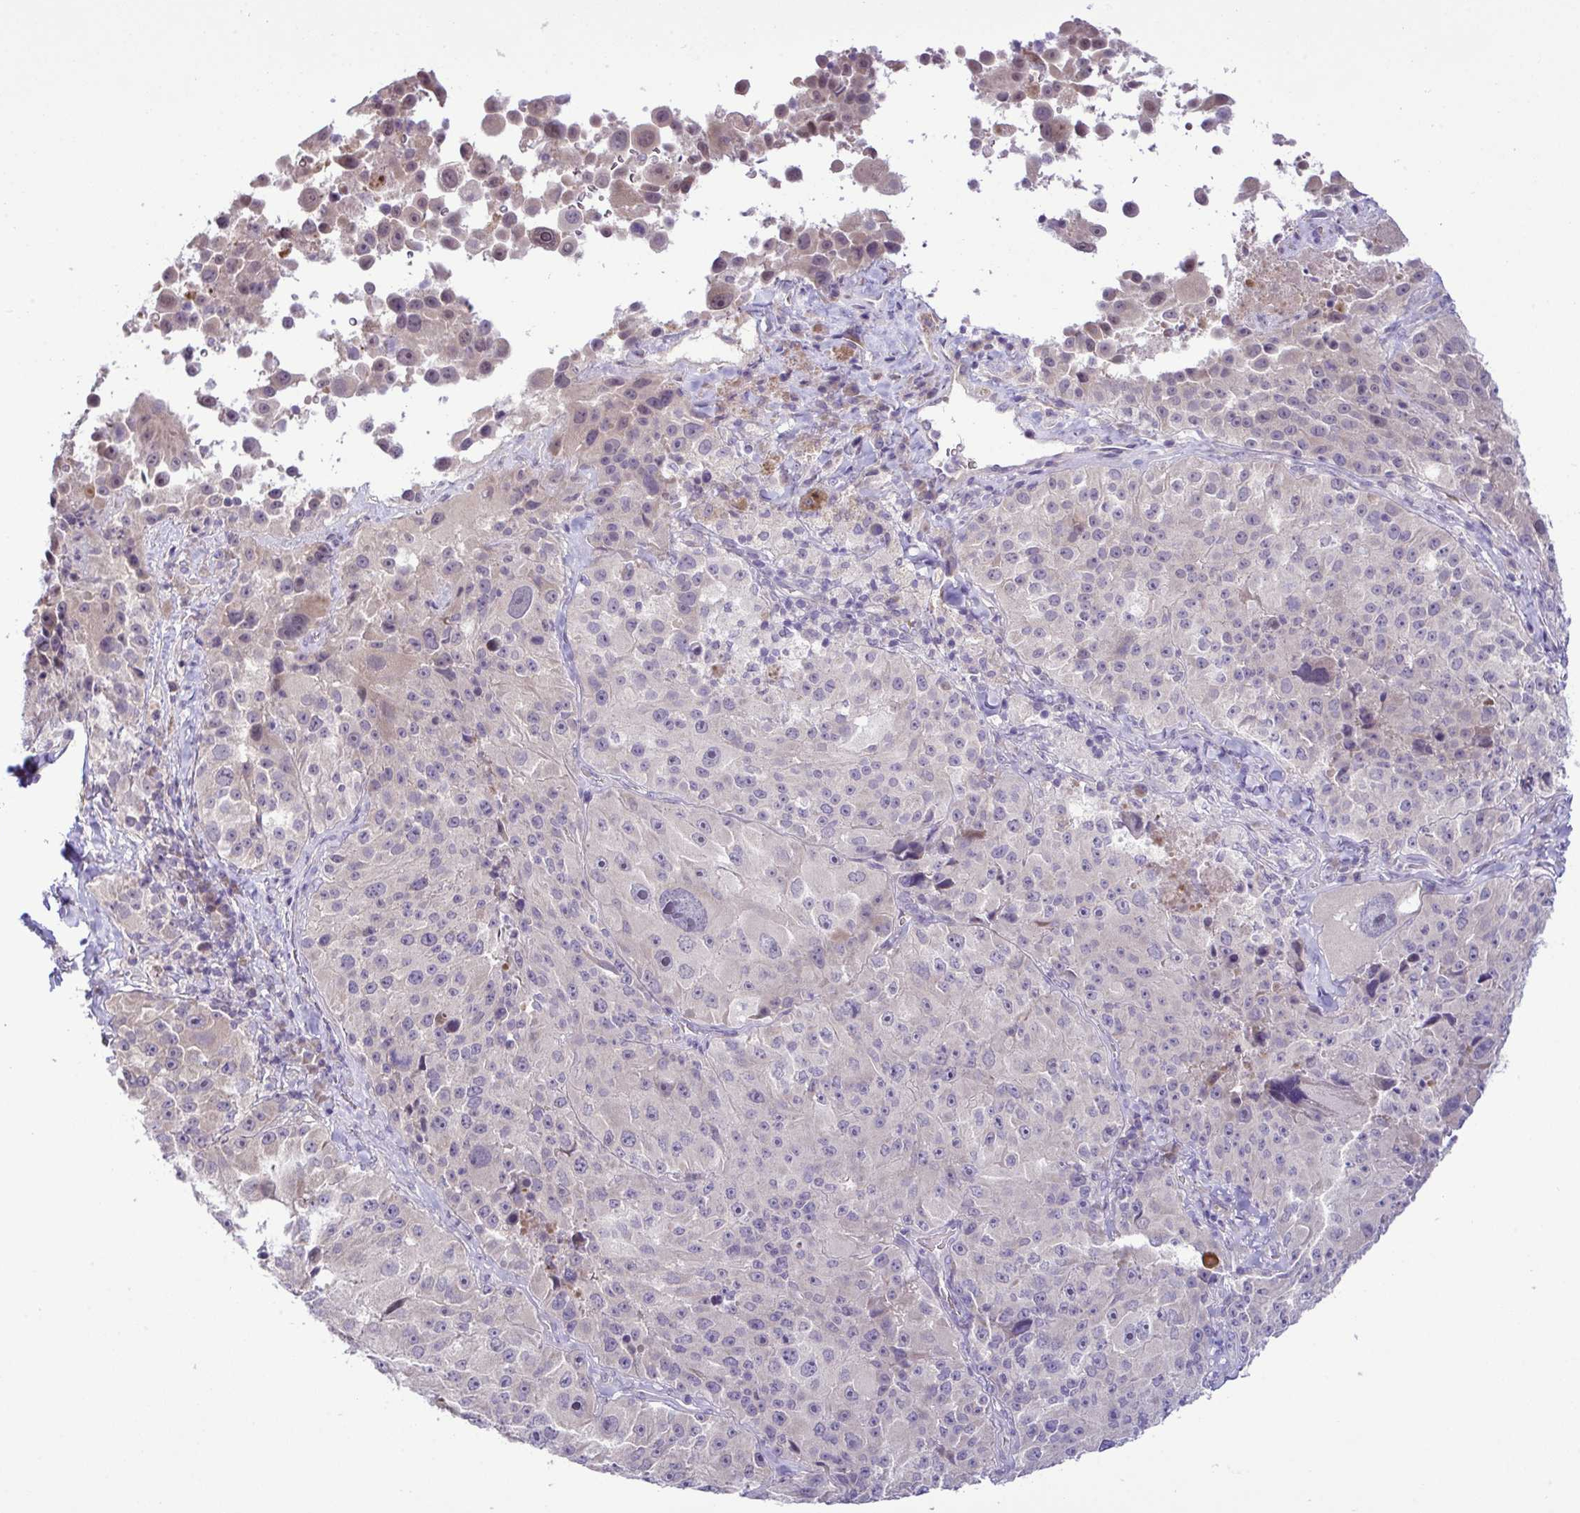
{"staining": {"intensity": "negative", "quantity": "none", "location": "none"}, "tissue": "melanoma", "cell_type": "Tumor cells", "image_type": "cancer", "snomed": [{"axis": "morphology", "description": "Malignant melanoma, Metastatic site"}, {"axis": "topography", "description": "Lymph node"}], "caption": "A high-resolution photomicrograph shows immunohistochemistry (IHC) staining of melanoma, which exhibits no significant positivity in tumor cells.", "gene": "SYNPO2L", "patient": {"sex": "male", "age": 62}}